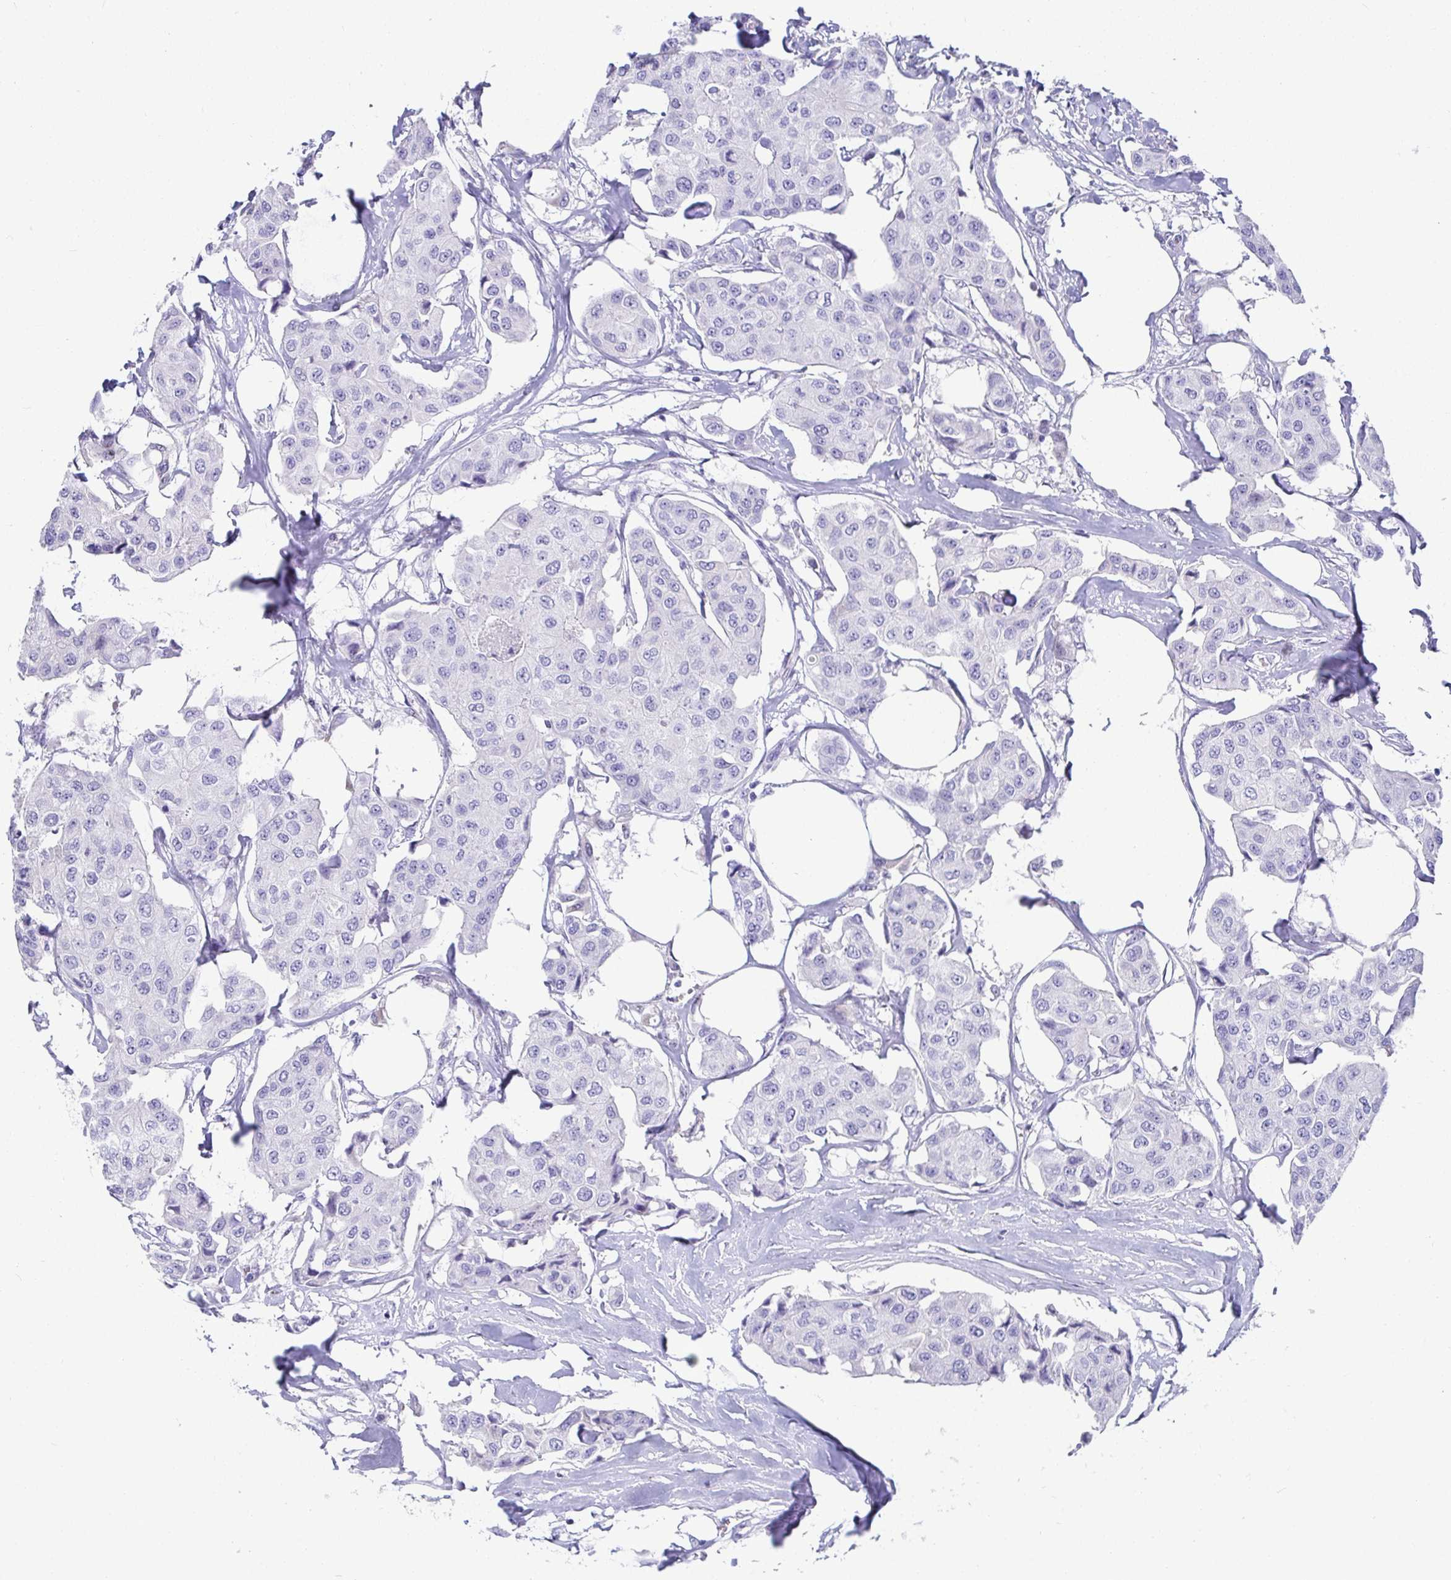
{"staining": {"intensity": "negative", "quantity": "none", "location": "none"}, "tissue": "breast cancer", "cell_type": "Tumor cells", "image_type": "cancer", "snomed": [{"axis": "morphology", "description": "Duct carcinoma"}, {"axis": "topography", "description": "Breast"}, {"axis": "topography", "description": "Lymph node"}], "caption": "Image shows no significant protein staining in tumor cells of breast cancer (invasive ductal carcinoma).", "gene": "TMEM241", "patient": {"sex": "female", "age": 80}}